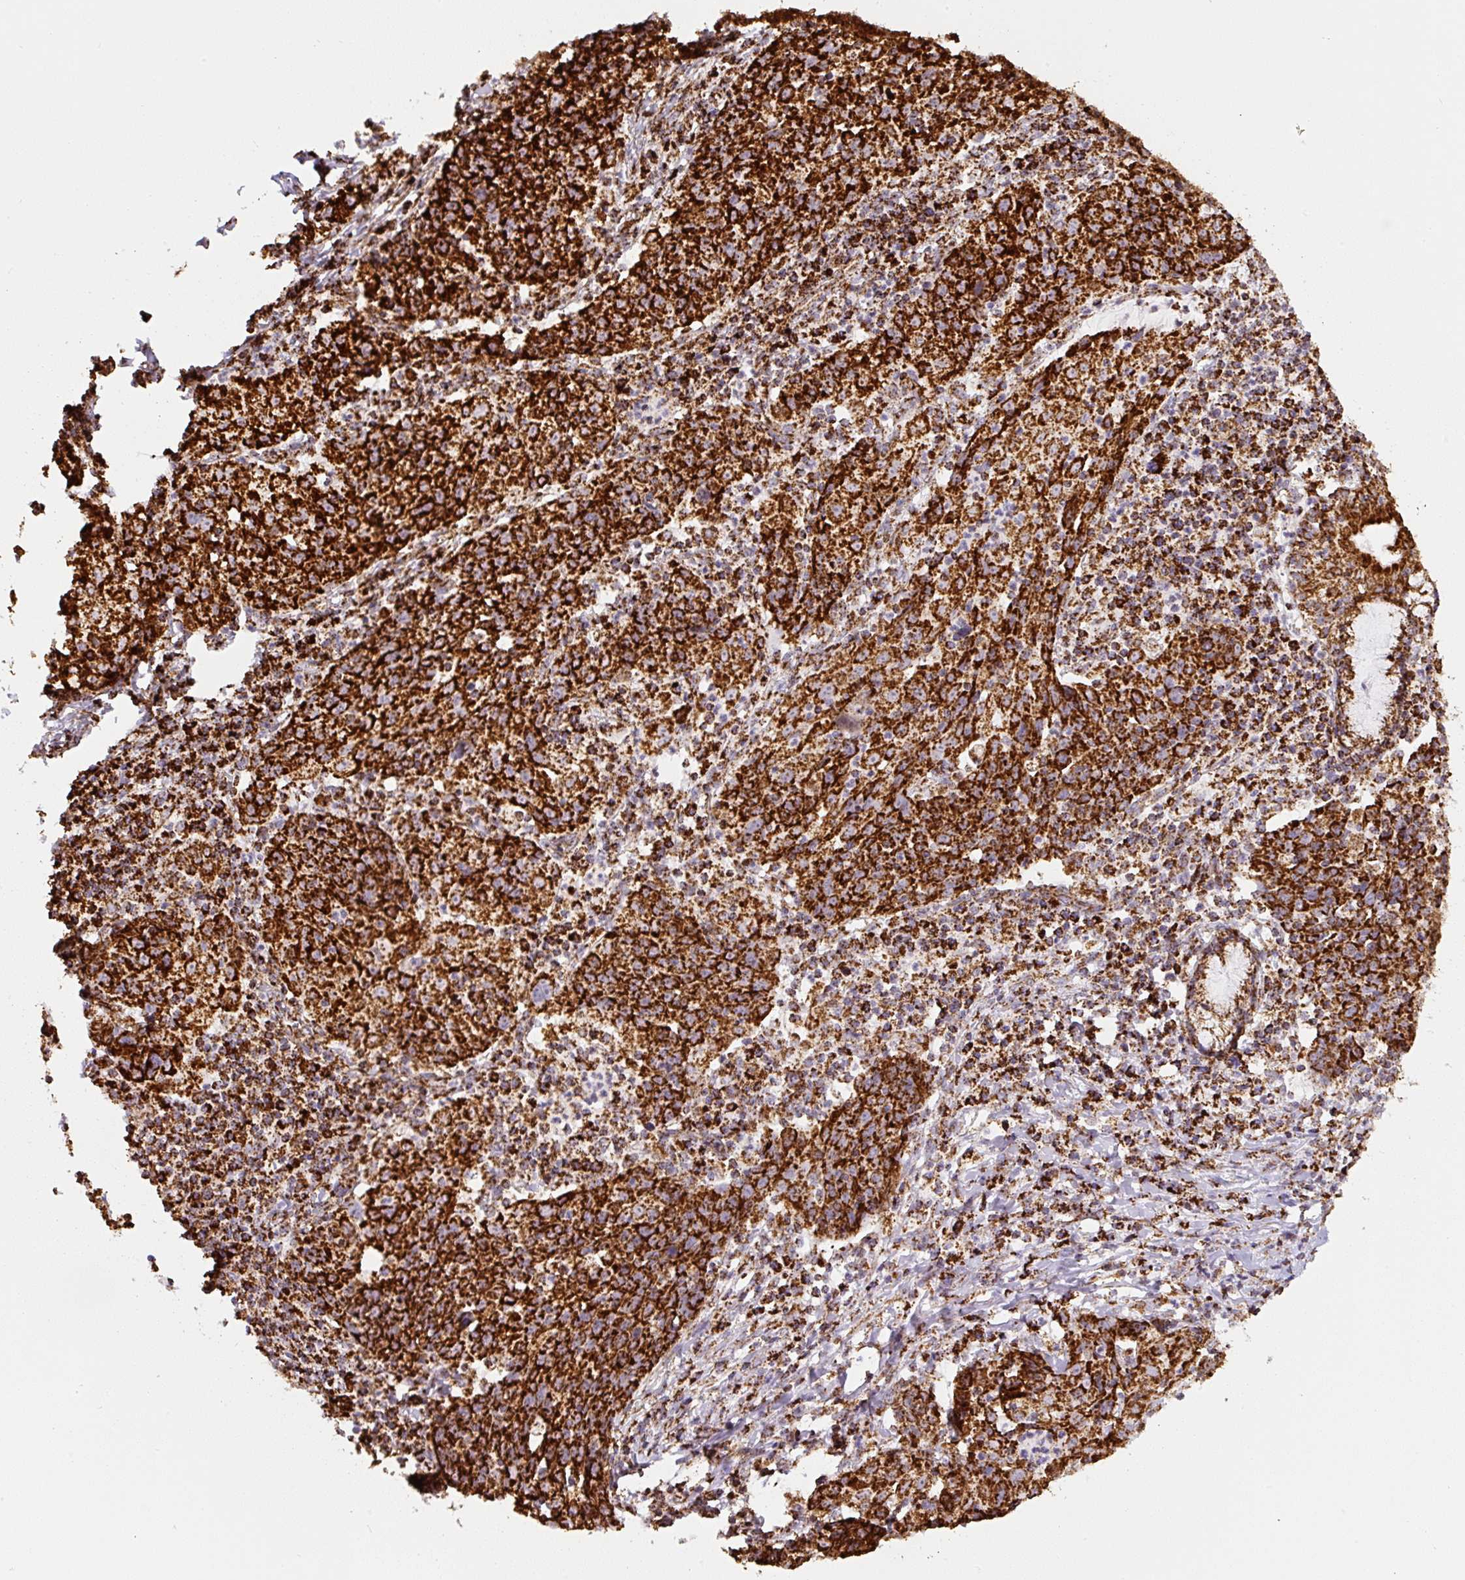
{"staining": {"intensity": "strong", "quantity": ">75%", "location": "cytoplasmic/membranous"}, "tissue": "lung cancer", "cell_type": "Tumor cells", "image_type": "cancer", "snomed": [{"axis": "morphology", "description": "Squamous cell carcinoma, NOS"}, {"axis": "morphology", "description": "Squamous cell carcinoma, metastatic, NOS"}, {"axis": "topography", "description": "Bronchus"}, {"axis": "topography", "description": "Lung"}], "caption": "Protein expression analysis of lung cancer demonstrates strong cytoplasmic/membranous positivity in about >75% of tumor cells.", "gene": "ATP5F1A", "patient": {"sex": "male", "age": 62}}